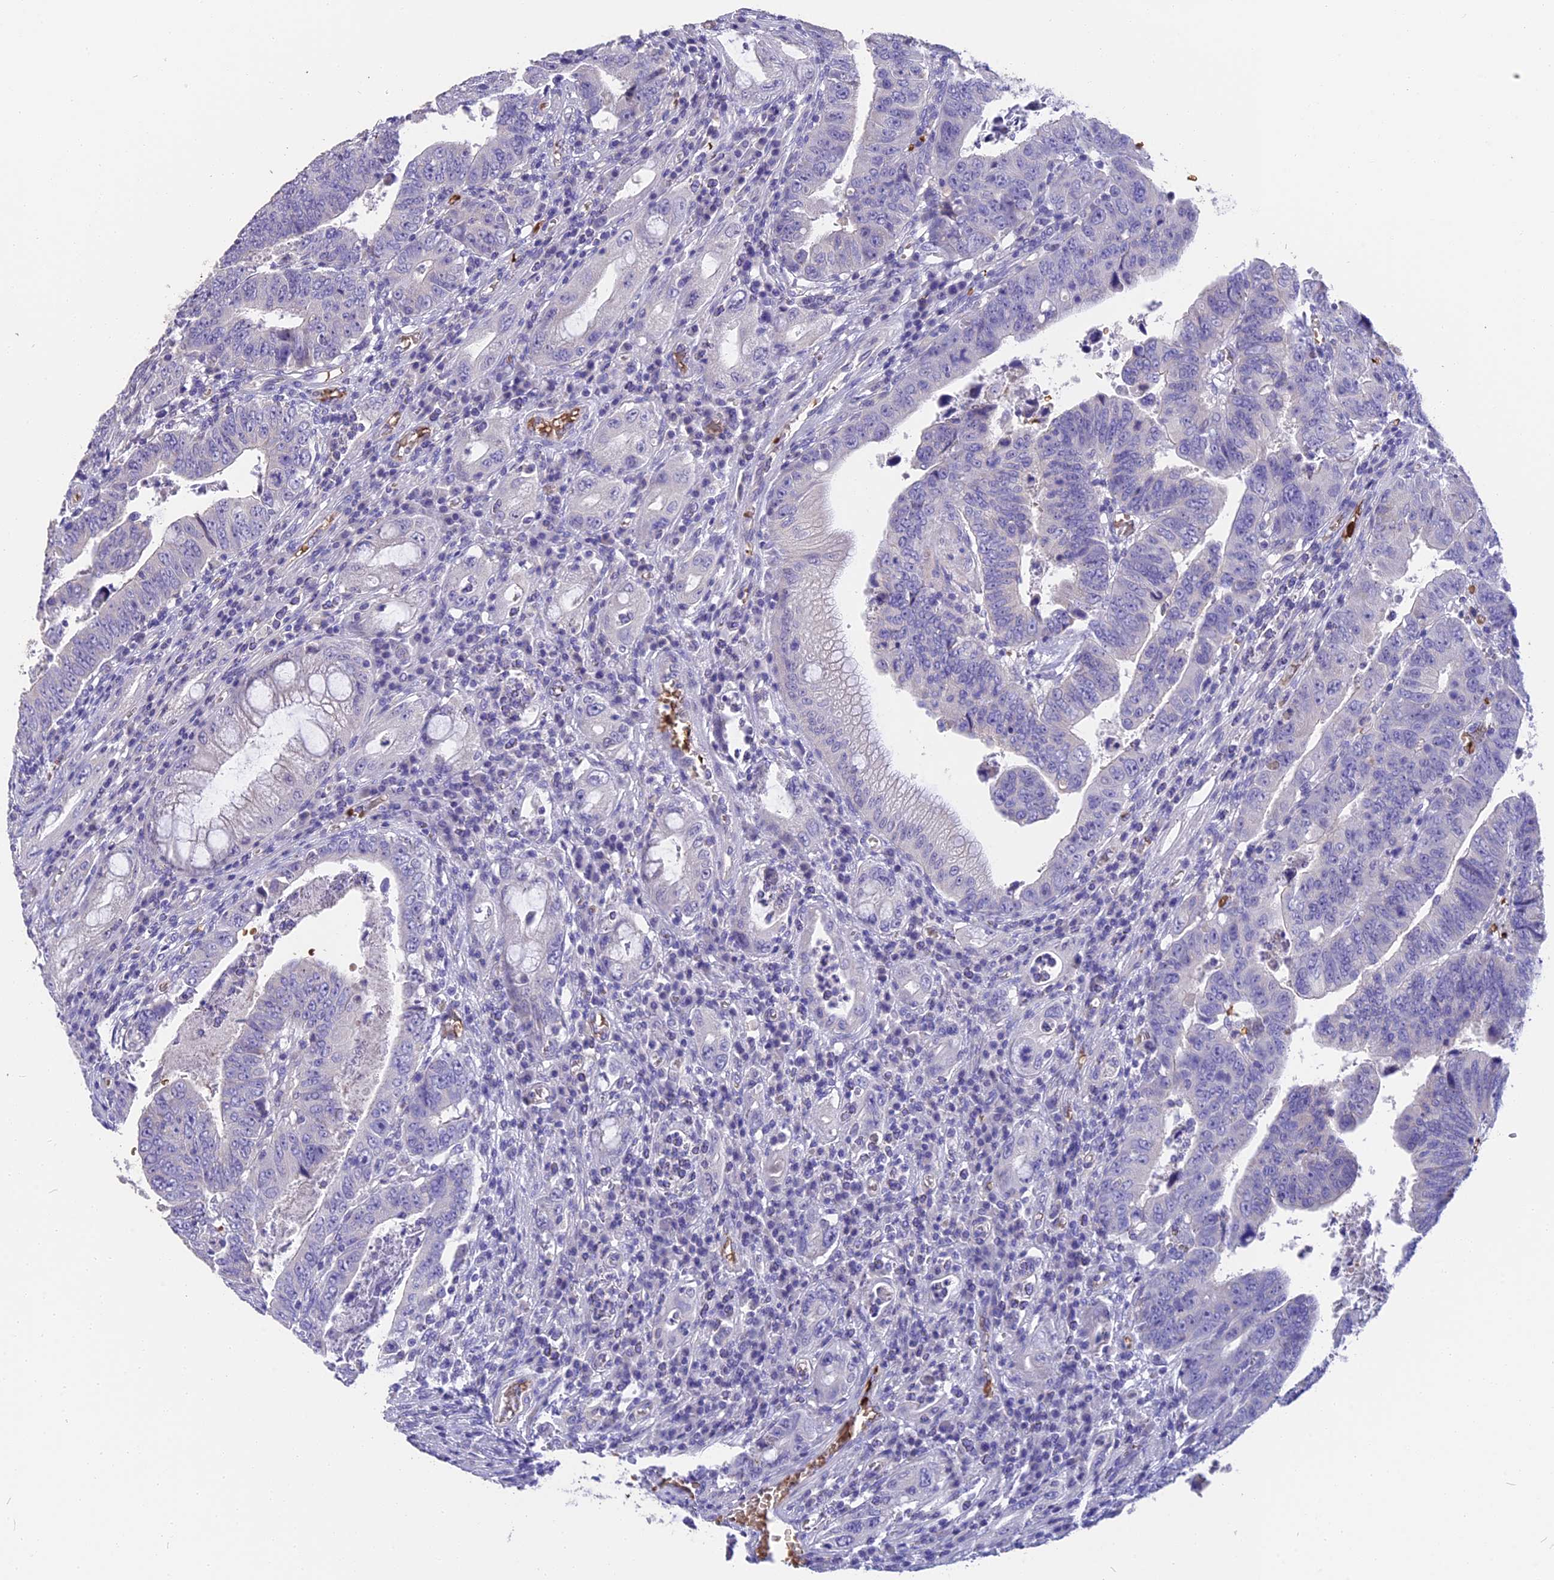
{"staining": {"intensity": "negative", "quantity": "none", "location": "none"}, "tissue": "colorectal cancer", "cell_type": "Tumor cells", "image_type": "cancer", "snomed": [{"axis": "morphology", "description": "Normal tissue, NOS"}, {"axis": "morphology", "description": "Adenocarcinoma, NOS"}, {"axis": "topography", "description": "Rectum"}], "caption": "IHC histopathology image of human colorectal adenocarcinoma stained for a protein (brown), which demonstrates no expression in tumor cells.", "gene": "TNNC2", "patient": {"sex": "female", "age": 65}}